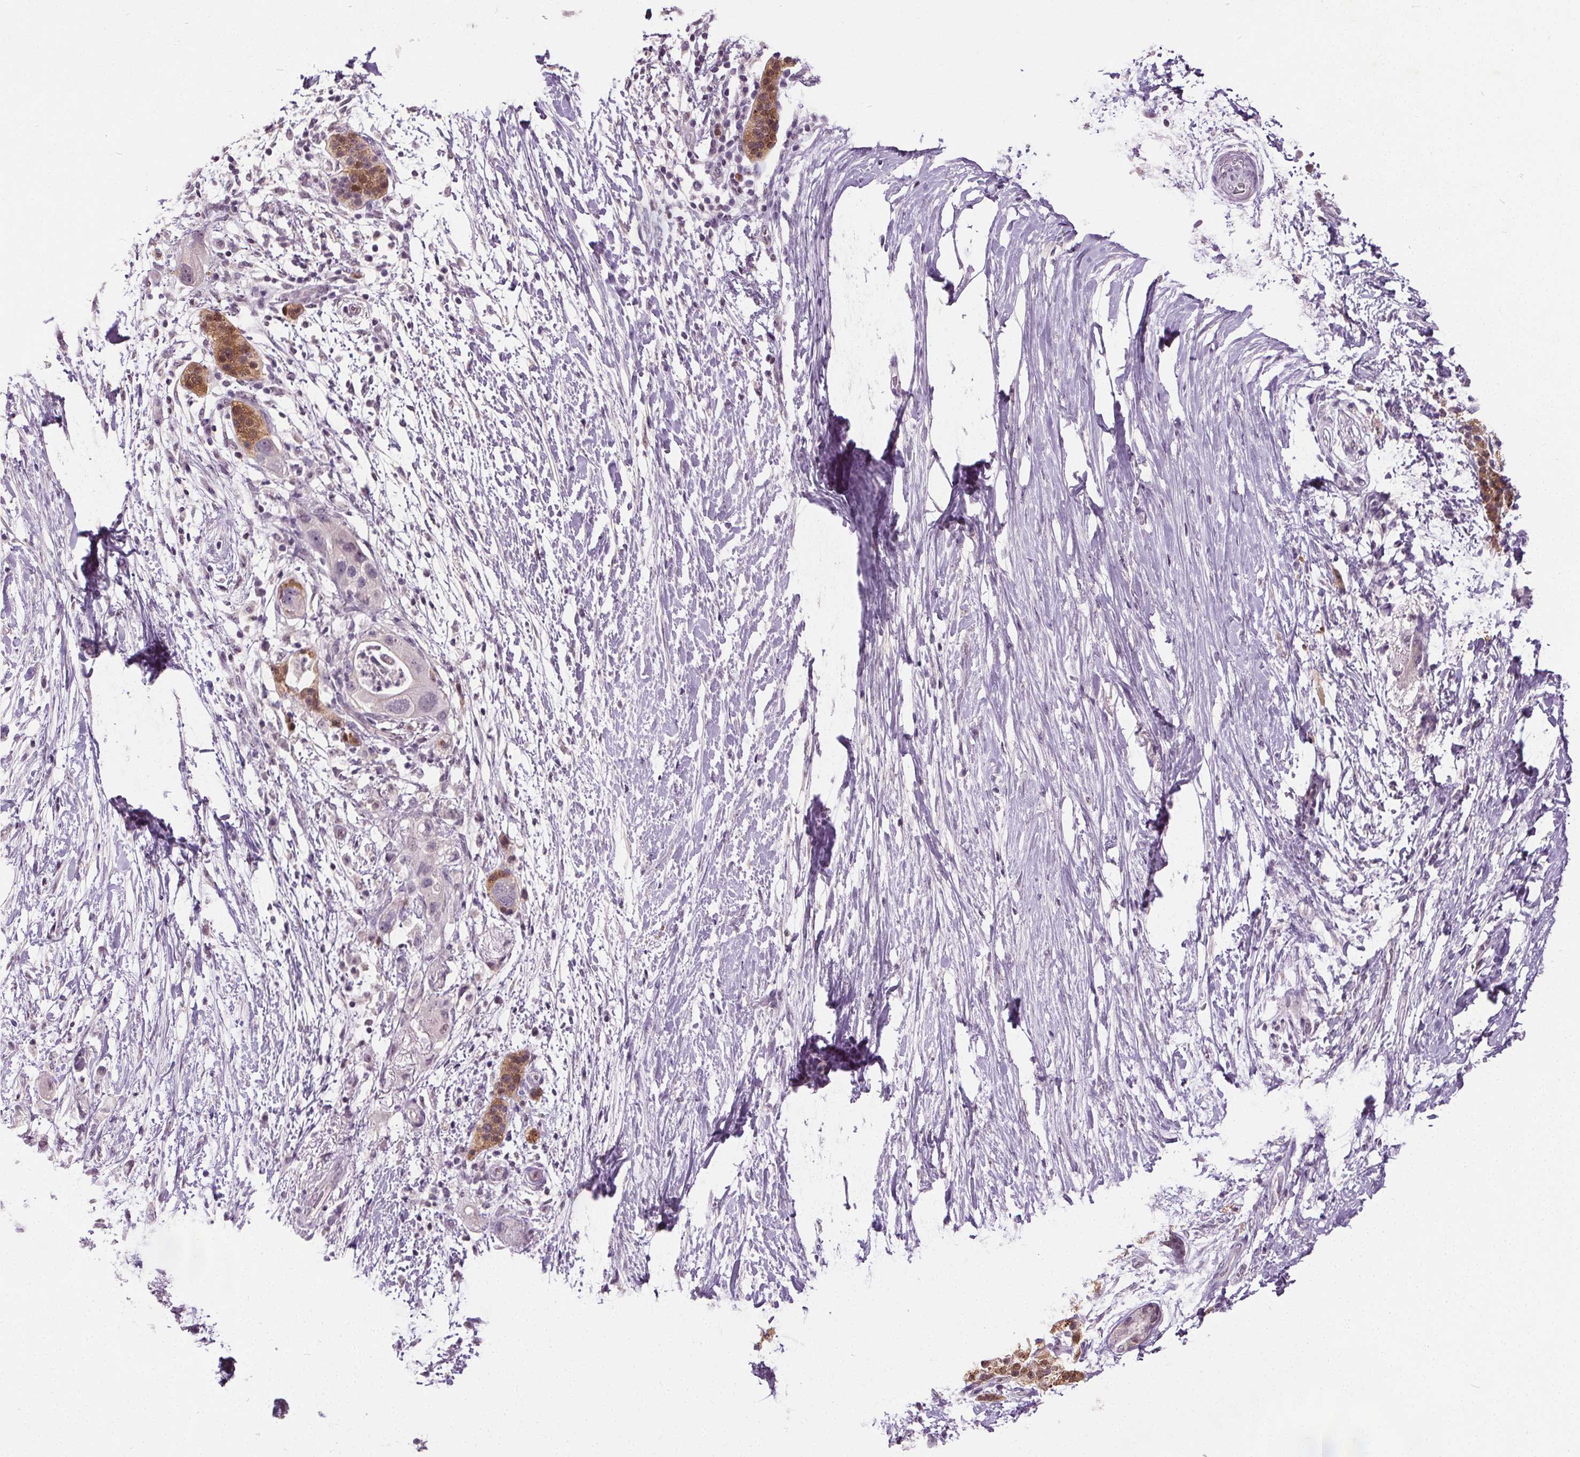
{"staining": {"intensity": "negative", "quantity": "none", "location": "none"}, "tissue": "pancreatic cancer", "cell_type": "Tumor cells", "image_type": "cancer", "snomed": [{"axis": "morphology", "description": "Adenocarcinoma, NOS"}, {"axis": "topography", "description": "Pancreas"}], "caption": "Immunohistochemistry photomicrograph of neoplastic tissue: human pancreatic cancer (adenocarcinoma) stained with DAB (3,3'-diaminobenzidine) demonstrates no significant protein expression in tumor cells.", "gene": "SLC2A9", "patient": {"sex": "female", "age": 72}}